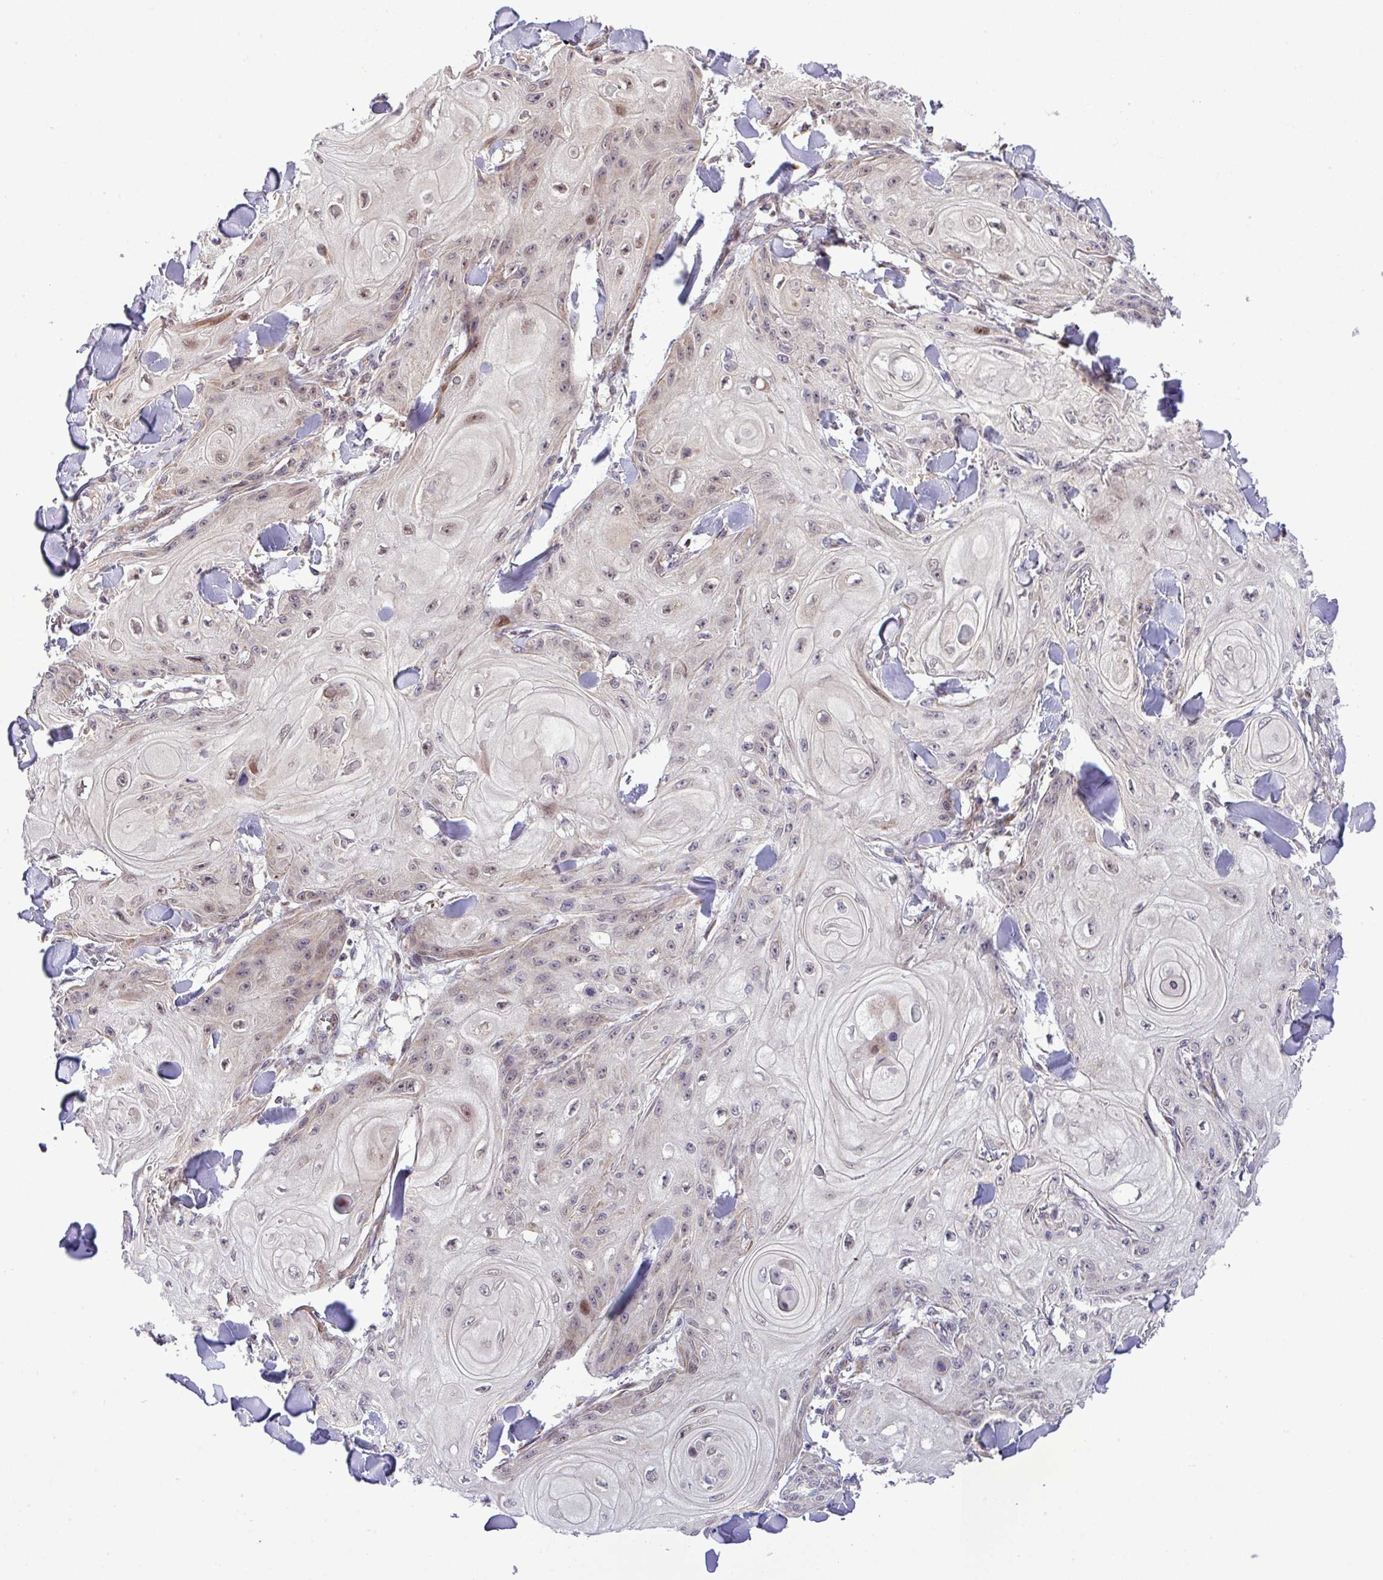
{"staining": {"intensity": "weak", "quantity": "25%-75%", "location": "nuclear"}, "tissue": "skin cancer", "cell_type": "Tumor cells", "image_type": "cancer", "snomed": [{"axis": "morphology", "description": "Squamous cell carcinoma, NOS"}, {"axis": "topography", "description": "Skin"}], "caption": "This histopathology image shows immunohistochemistry staining of skin cancer (squamous cell carcinoma), with low weak nuclear staining in about 25%-75% of tumor cells.", "gene": "B3GNT9", "patient": {"sex": "male", "age": 74}}